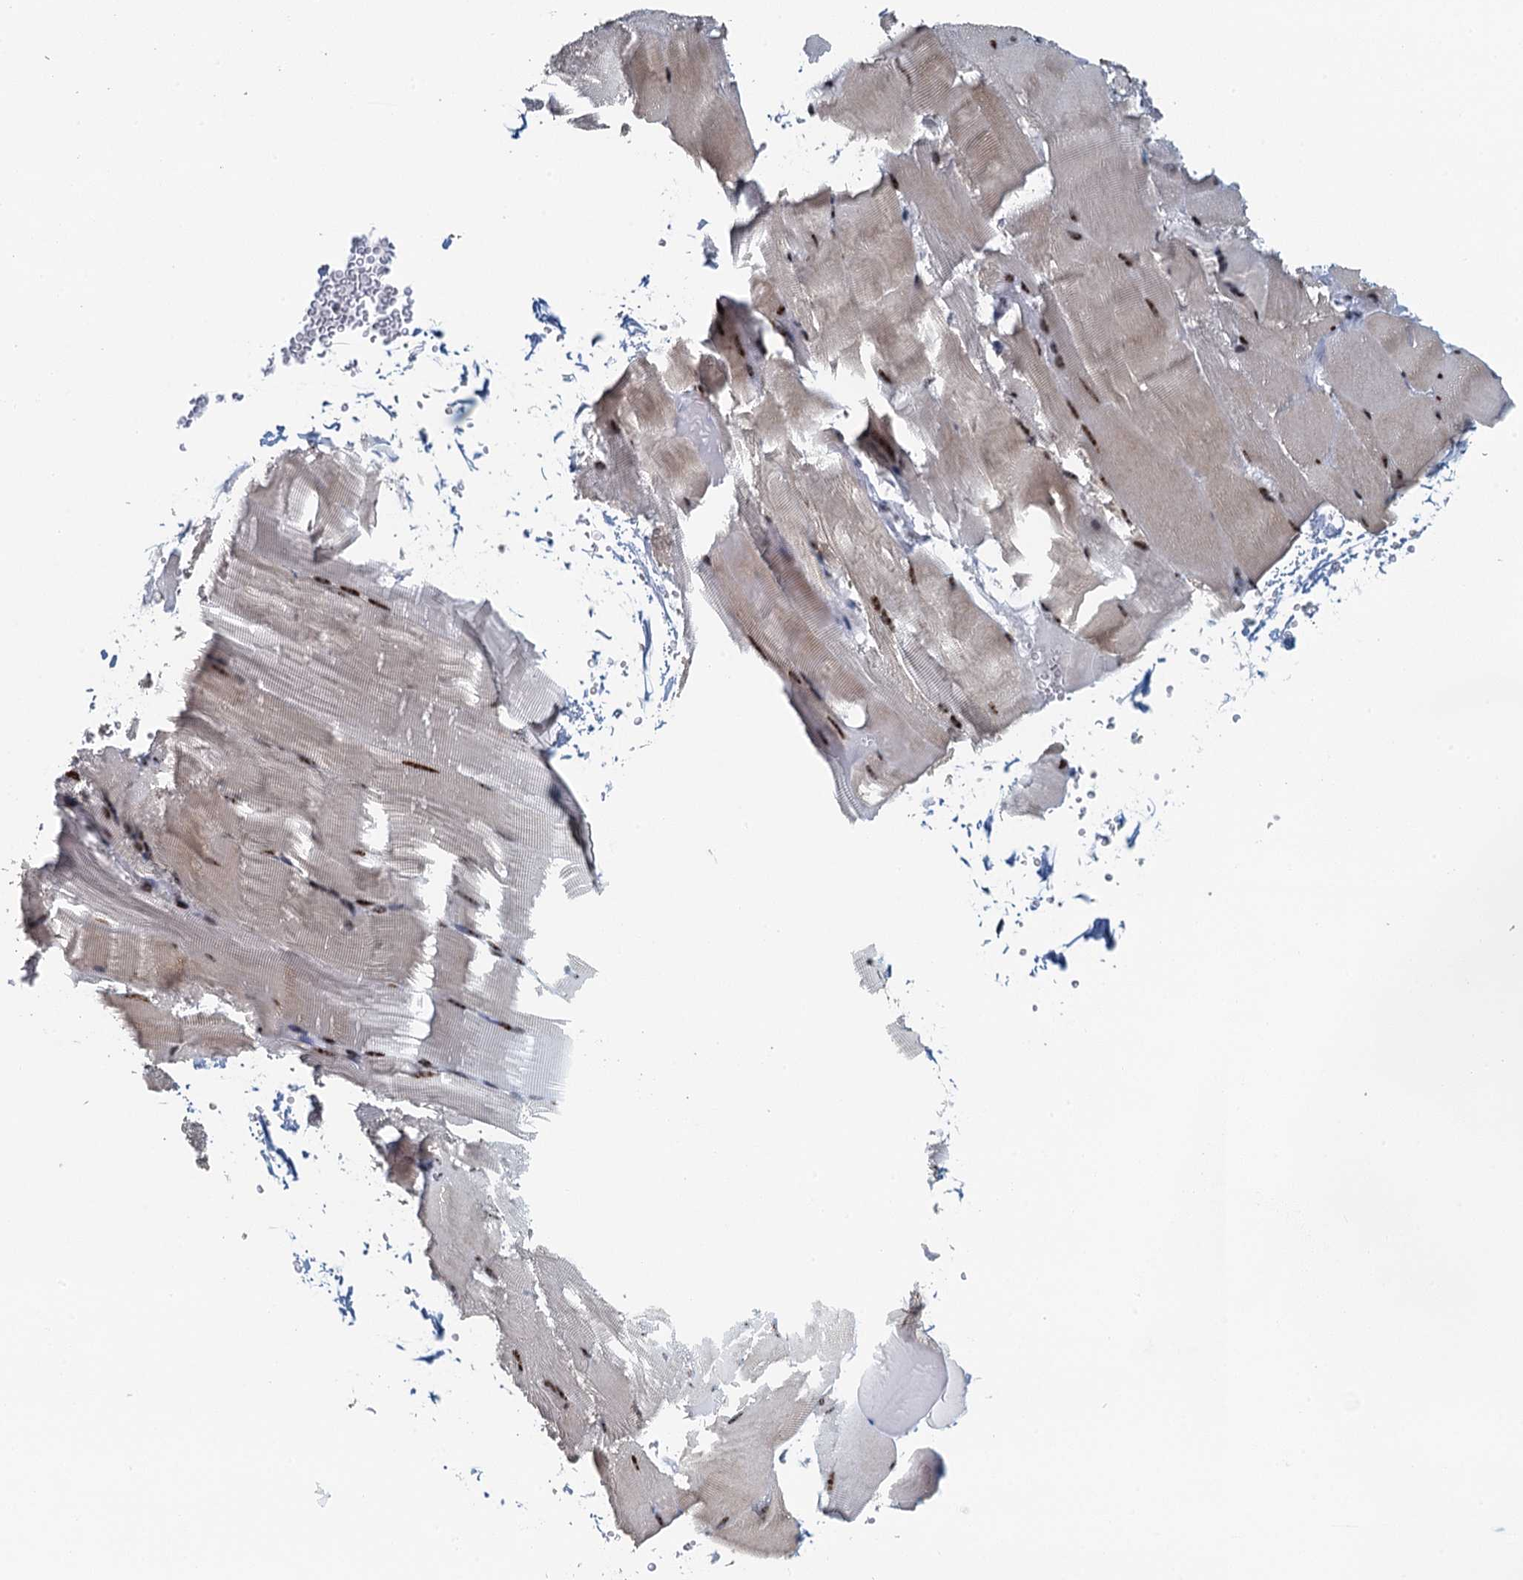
{"staining": {"intensity": "moderate", "quantity": "25%-75%", "location": "nuclear"}, "tissue": "skeletal muscle", "cell_type": "Myocytes", "image_type": "normal", "snomed": [{"axis": "morphology", "description": "Normal tissue, NOS"}, {"axis": "topography", "description": "Skeletal muscle"}], "caption": "Immunohistochemistry (DAB) staining of unremarkable human skeletal muscle reveals moderate nuclear protein staining in about 25%-75% of myocytes.", "gene": "TTLL9", "patient": {"sex": "male", "age": 62}}